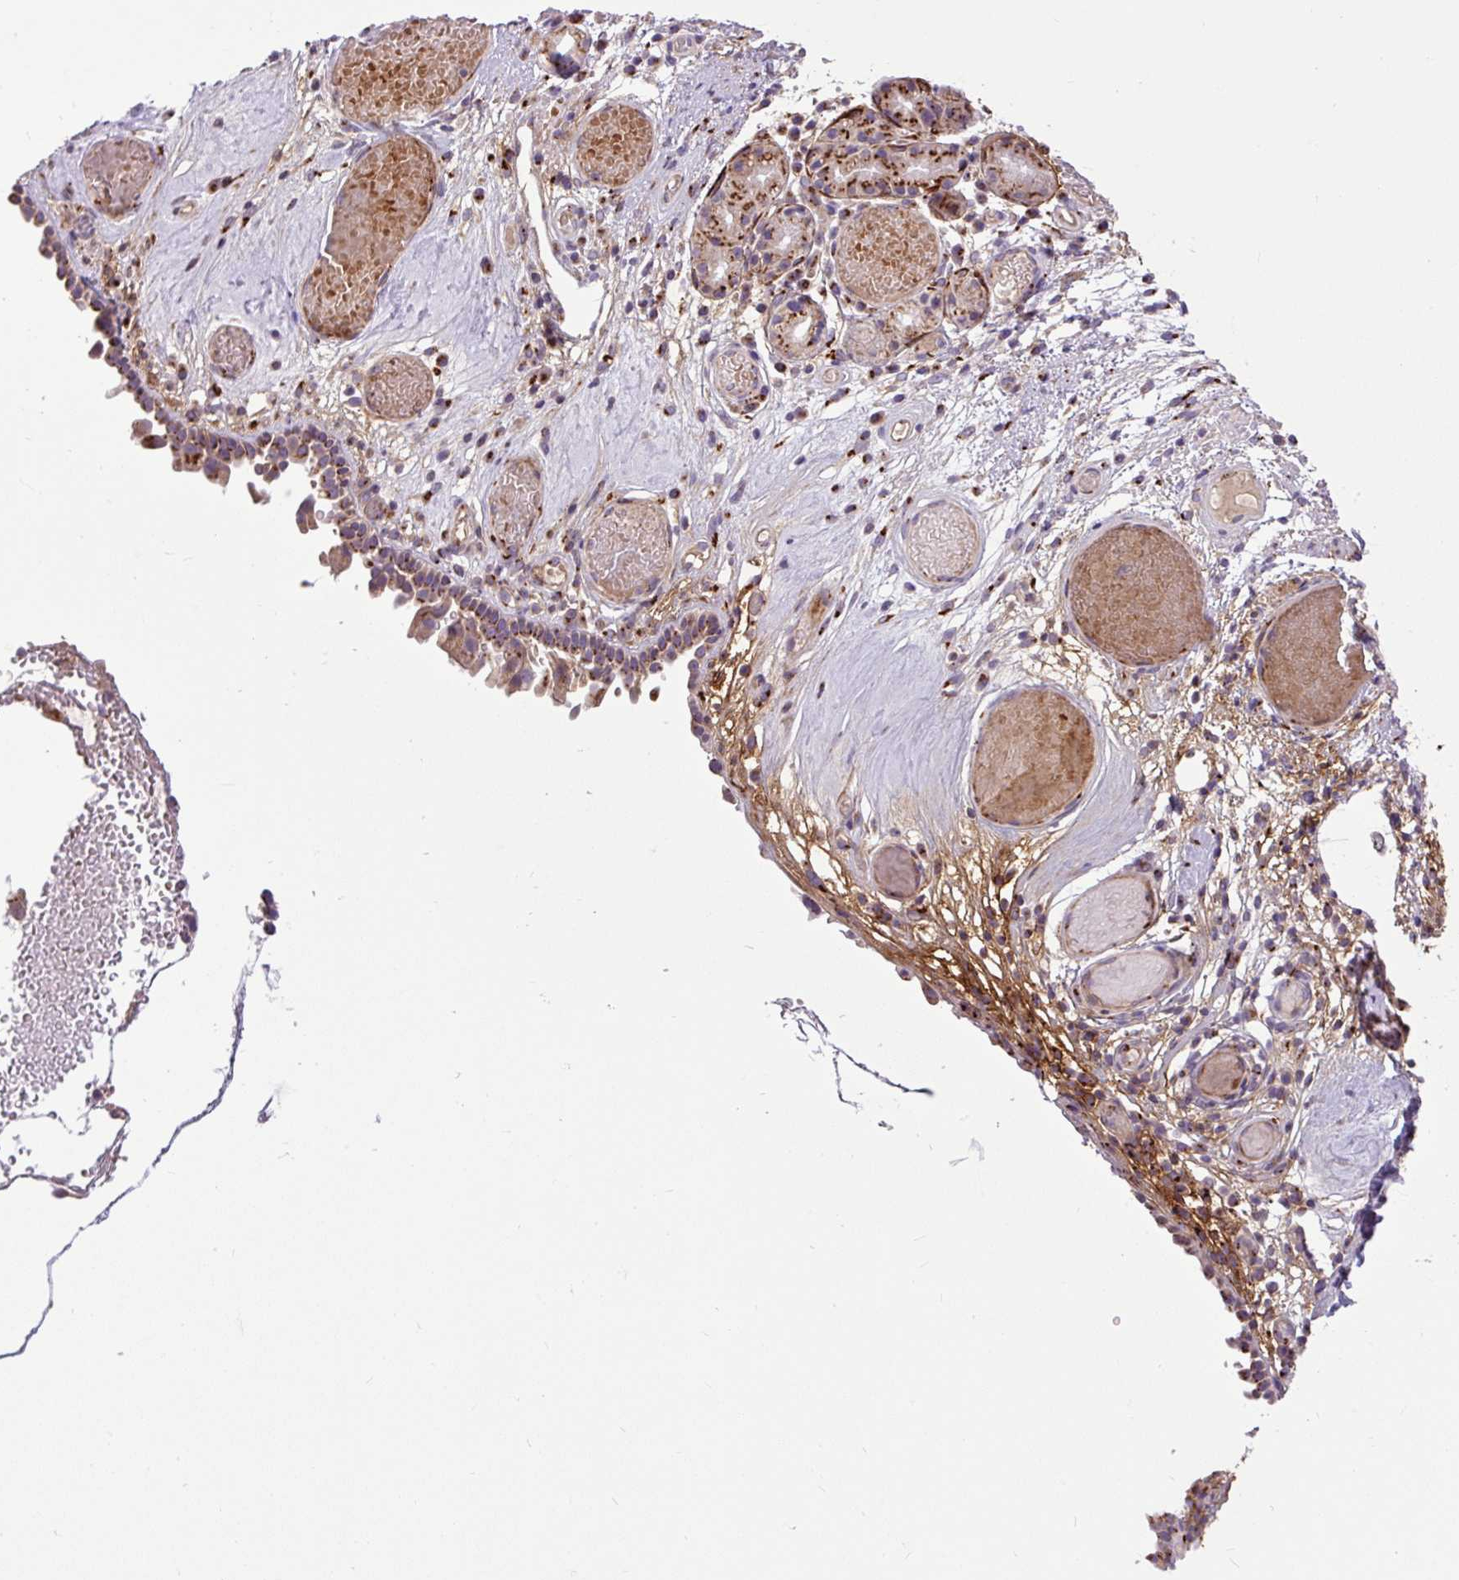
{"staining": {"intensity": "strong", "quantity": ">75%", "location": "cytoplasmic/membranous"}, "tissue": "nasopharynx", "cell_type": "Respiratory epithelial cells", "image_type": "normal", "snomed": [{"axis": "morphology", "description": "Normal tissue, NOS"}, {"axis": "morphology", "description": "Inflammation, NOS"}, {"axis": "topography", "description": "Nasopharynx"}], "caption": "Immunohistochemical staining of benign nasopharynx exhibits strong cytoplasmic/membranous protein expression in about >75% of respiratory epithelial cells.", "gene": "MSMP", "patient": {"sex": "male", "age": 54}}